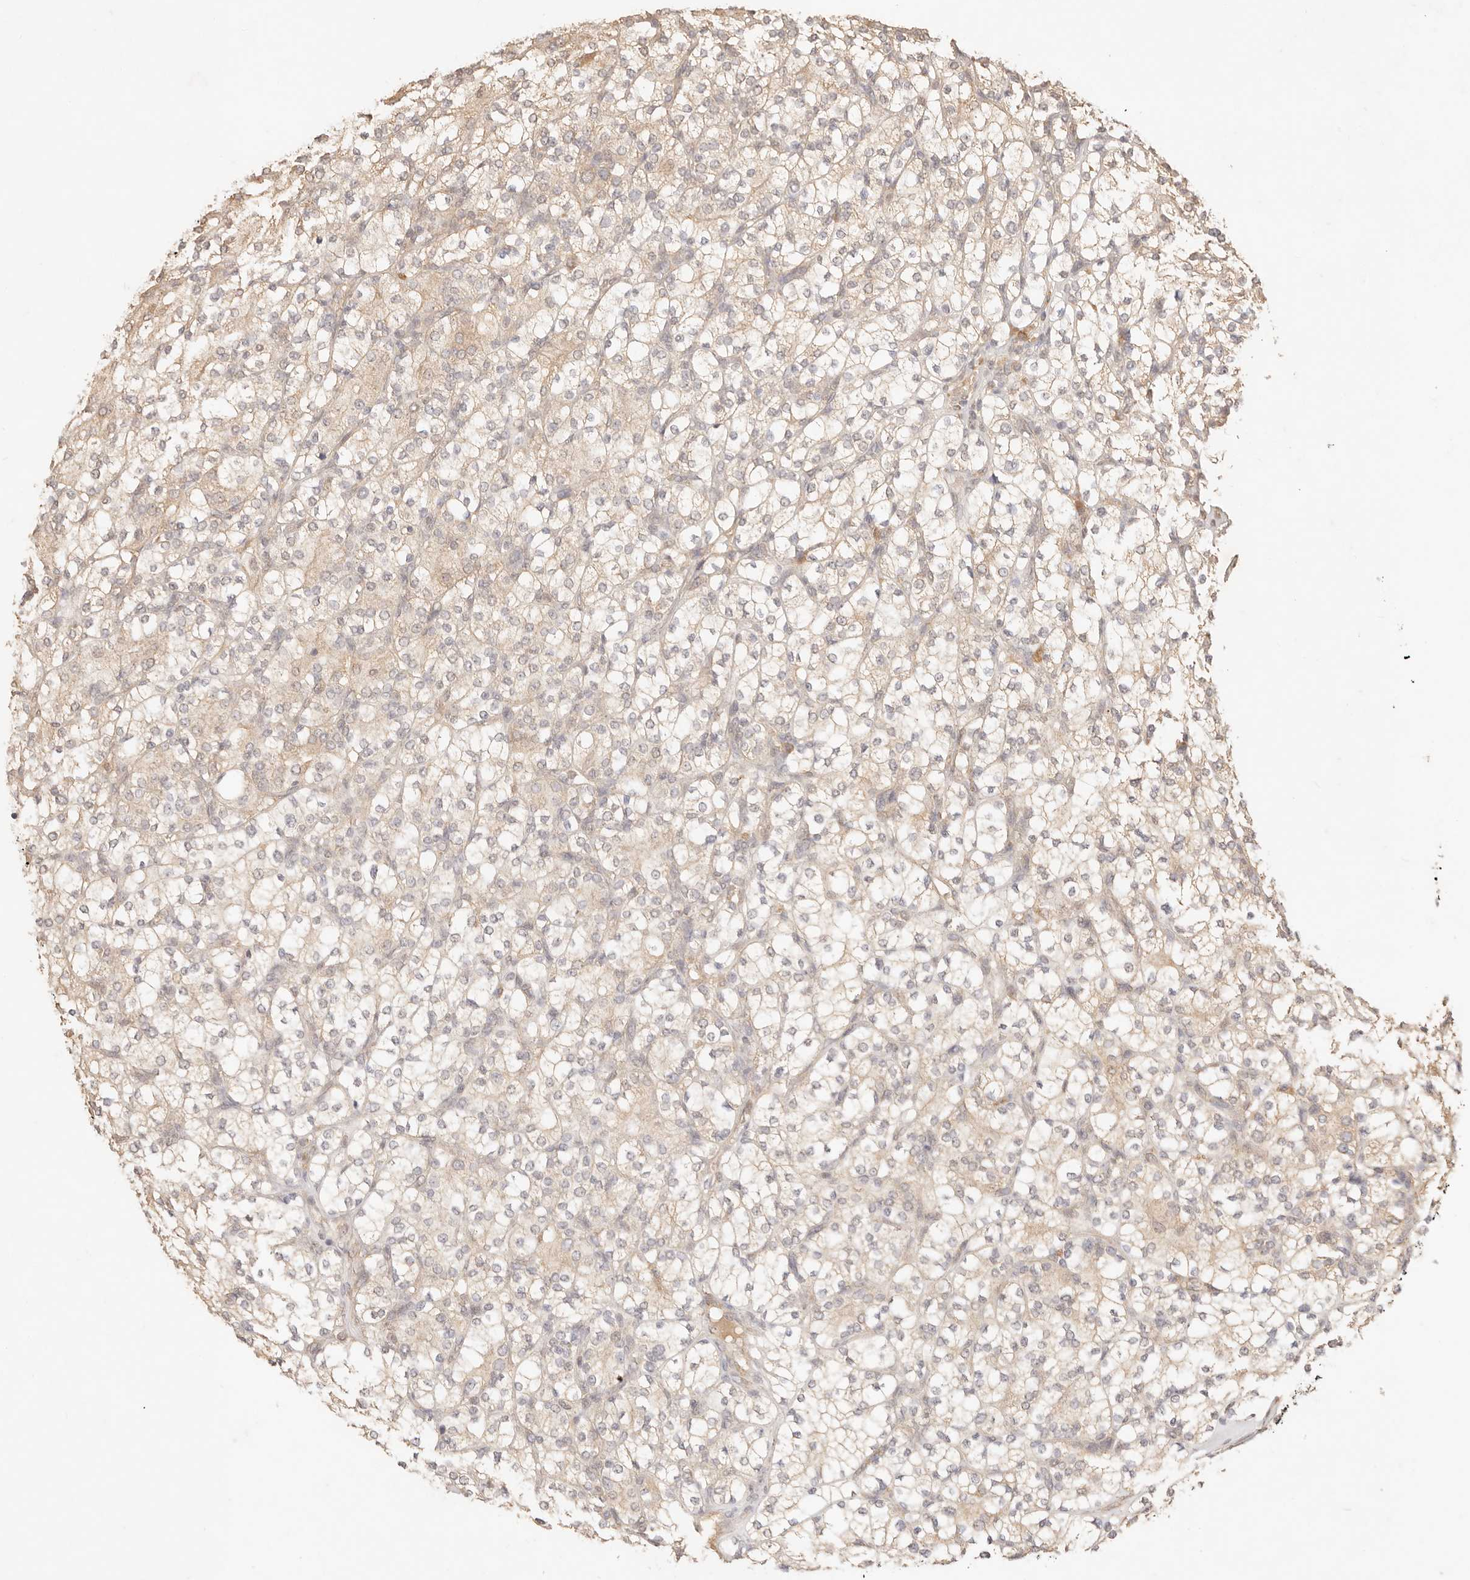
{"staining": {"intensity": "weak", "quantity": "25%-75%", "location": "cytoplasmic/membranous"}, "tissue": "renal cancer", "cell_type": "Tumor cells", "image_type": "cancer", "snomed": [{"axis": "morphology", "description": "Adenocarcinoma, NOS"}, {"axis": "topography", "description": "Kidney"}], "caption": "Tumor cells demonstrate weak cytoplasmic/membranous expression in about 25%-75% of cells in renal cancer. The protein of interest is shown in brown color, while the nuclei are stained blue.", "gene": "TRIM11", "patient": {"sex": "male", "age": 77}}